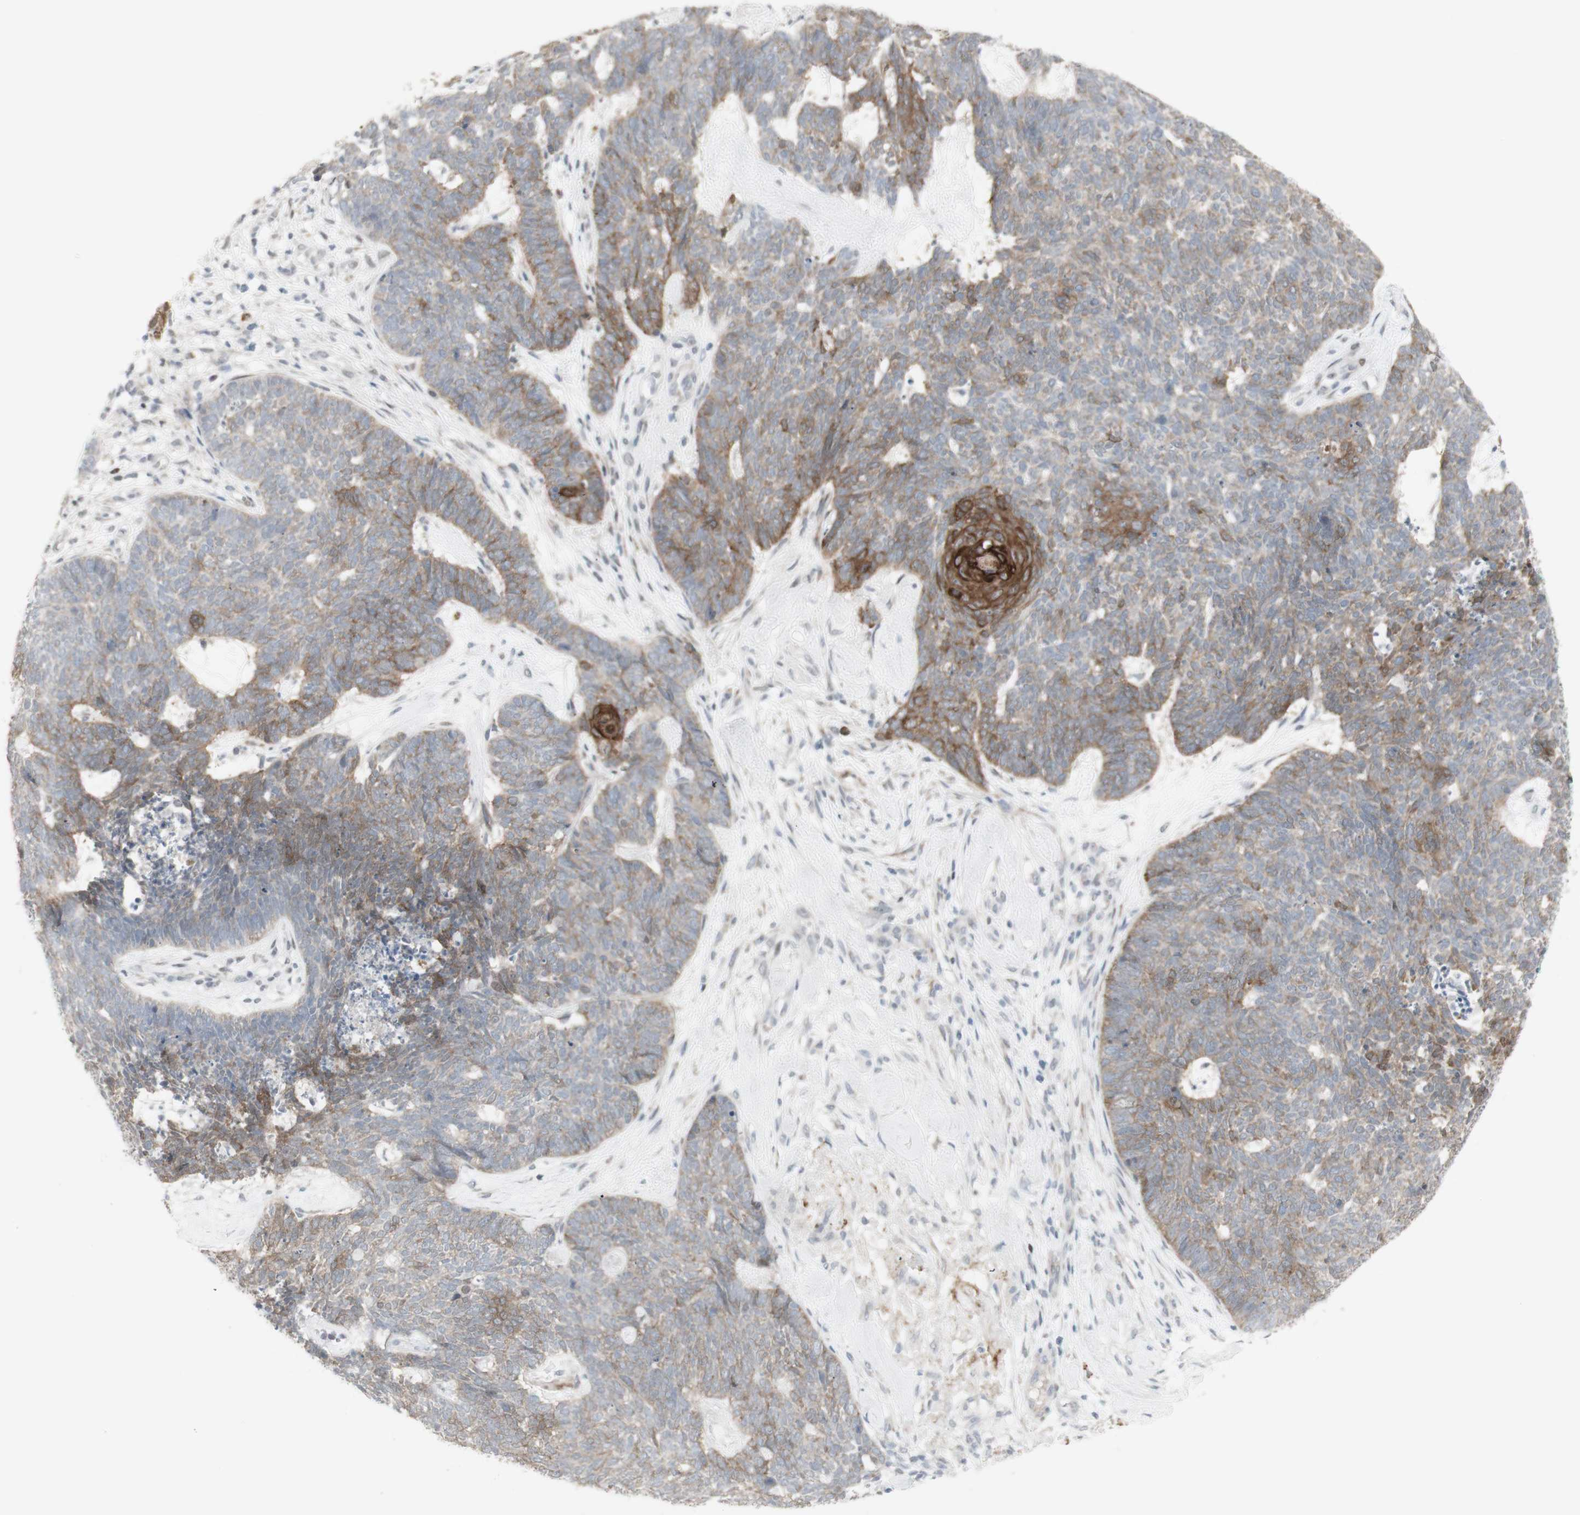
{"staining": {"intensity": "moderate", "quantity": "25%-75%", "location": "cytoplasmic/membranous"}, "tissue": "skin cancer", "cell_type": "Tumor cells", "image_type": "cancer", "snomed": [{"axis": "morphology", "description": "Basal cell carcinoma"}, {"axis": "topography", "description": "Skin"}], "caption": "Human skin cancer (basal cell carcinoma) stained with a brown dye shows moderate cytoplasmic/membranous positive expression in approximately 25%-75% of tumor cells.", "gene": "C1orf116", "patient": {"sex": "female", "age": 84}}